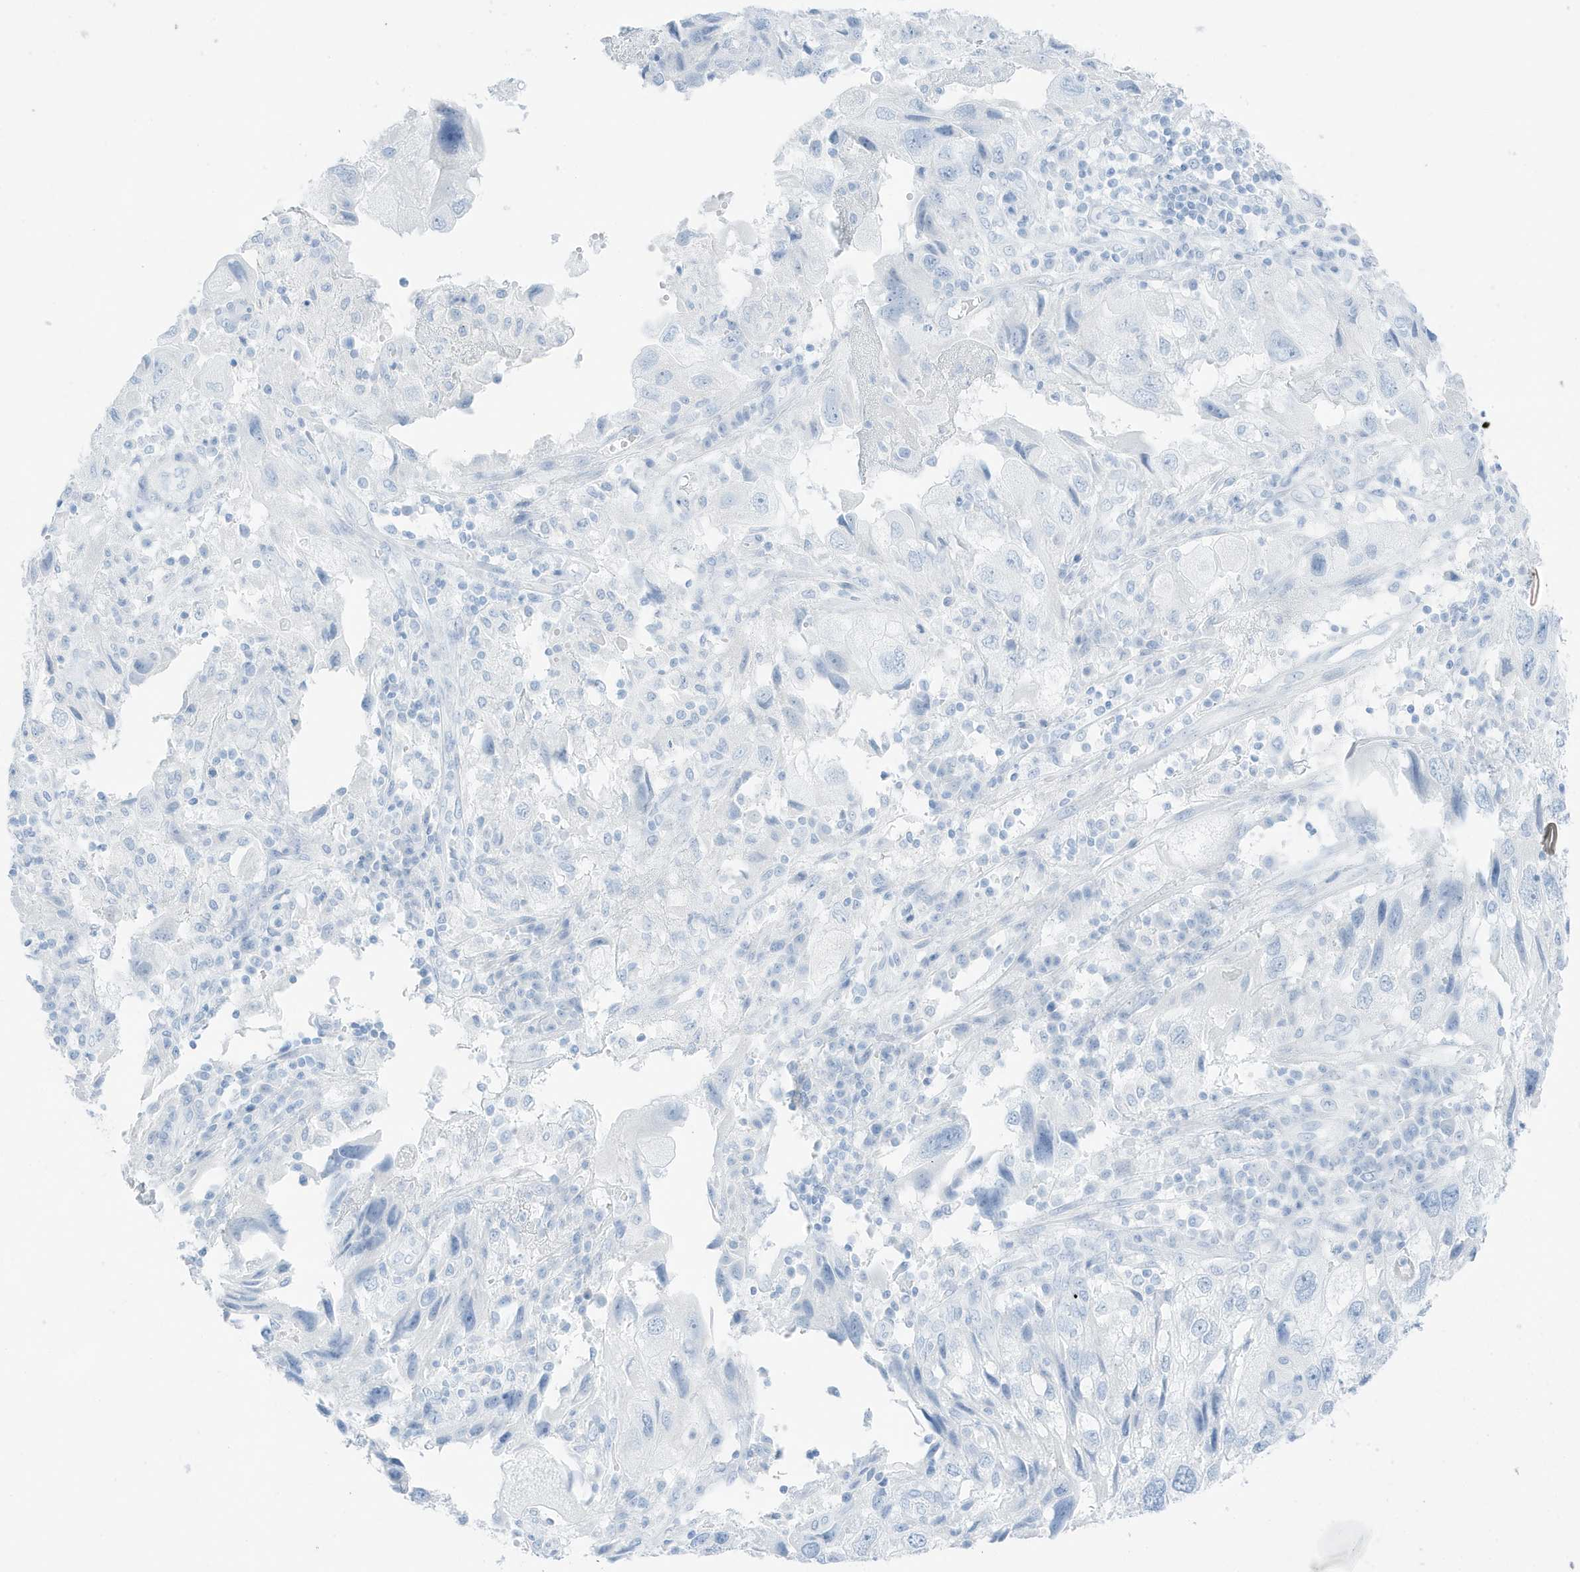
{"staining": {"intensity": "negative", "quantity": "none", "location": "none"}, "tissue": "endometrial cancer", "cell_type": "Tumor cells", "image_type": "cancer", "snomed": [{"axis": "morphology", "description": "Adenocarcinoma, NOS"}, {"axis": "topography", "description": "Endometrium"}], "caption": "Human adenocarcinoma (endometrial) stained for a protein using immunohistochemistry exhibits no staining in tumor cells.", "gene": "SLC22A13", "patient": {"sex": "female", "age": 49}}